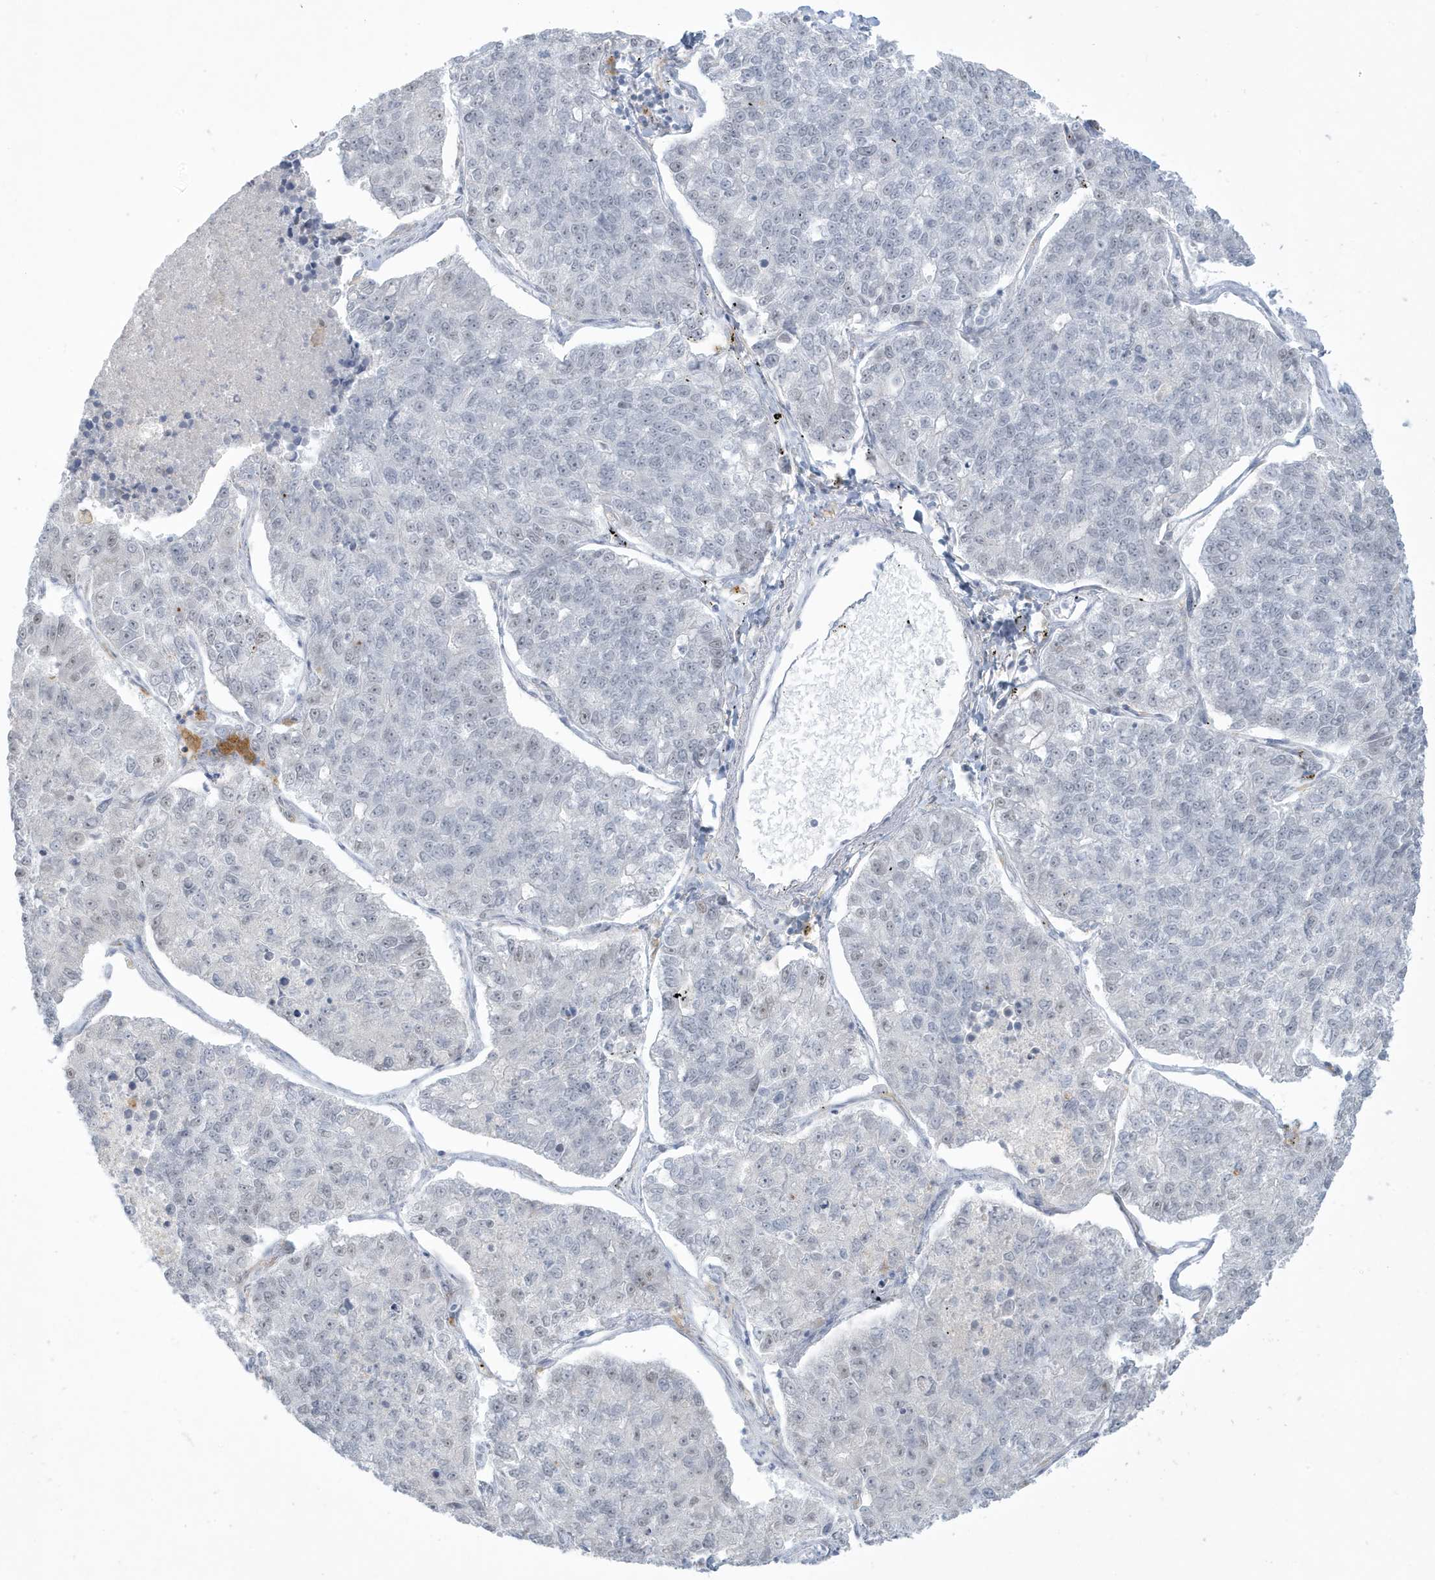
{"staining": {"intensity": "negative", "quantity": "none", "location": "none"}, "tissue": "lung cancer", "cell_type": "Tumor cells", "image_type": "cancer", "snomed": [{"axis": "morphology", "description": "Adenocarcinoma, NOS"}, {"axis": "topography", "description": "Lung"}], "caption": "Tumor cells show no significant positivity in adenocarcinoma (lung). (Stains: DAB immunohistochemistry (IHC) with hematoxylin counter stain, Microscopy: brightfield microscopy at high magnification).", "gene": "HERC6", "patient": {"sex": "male", "age": 49}}